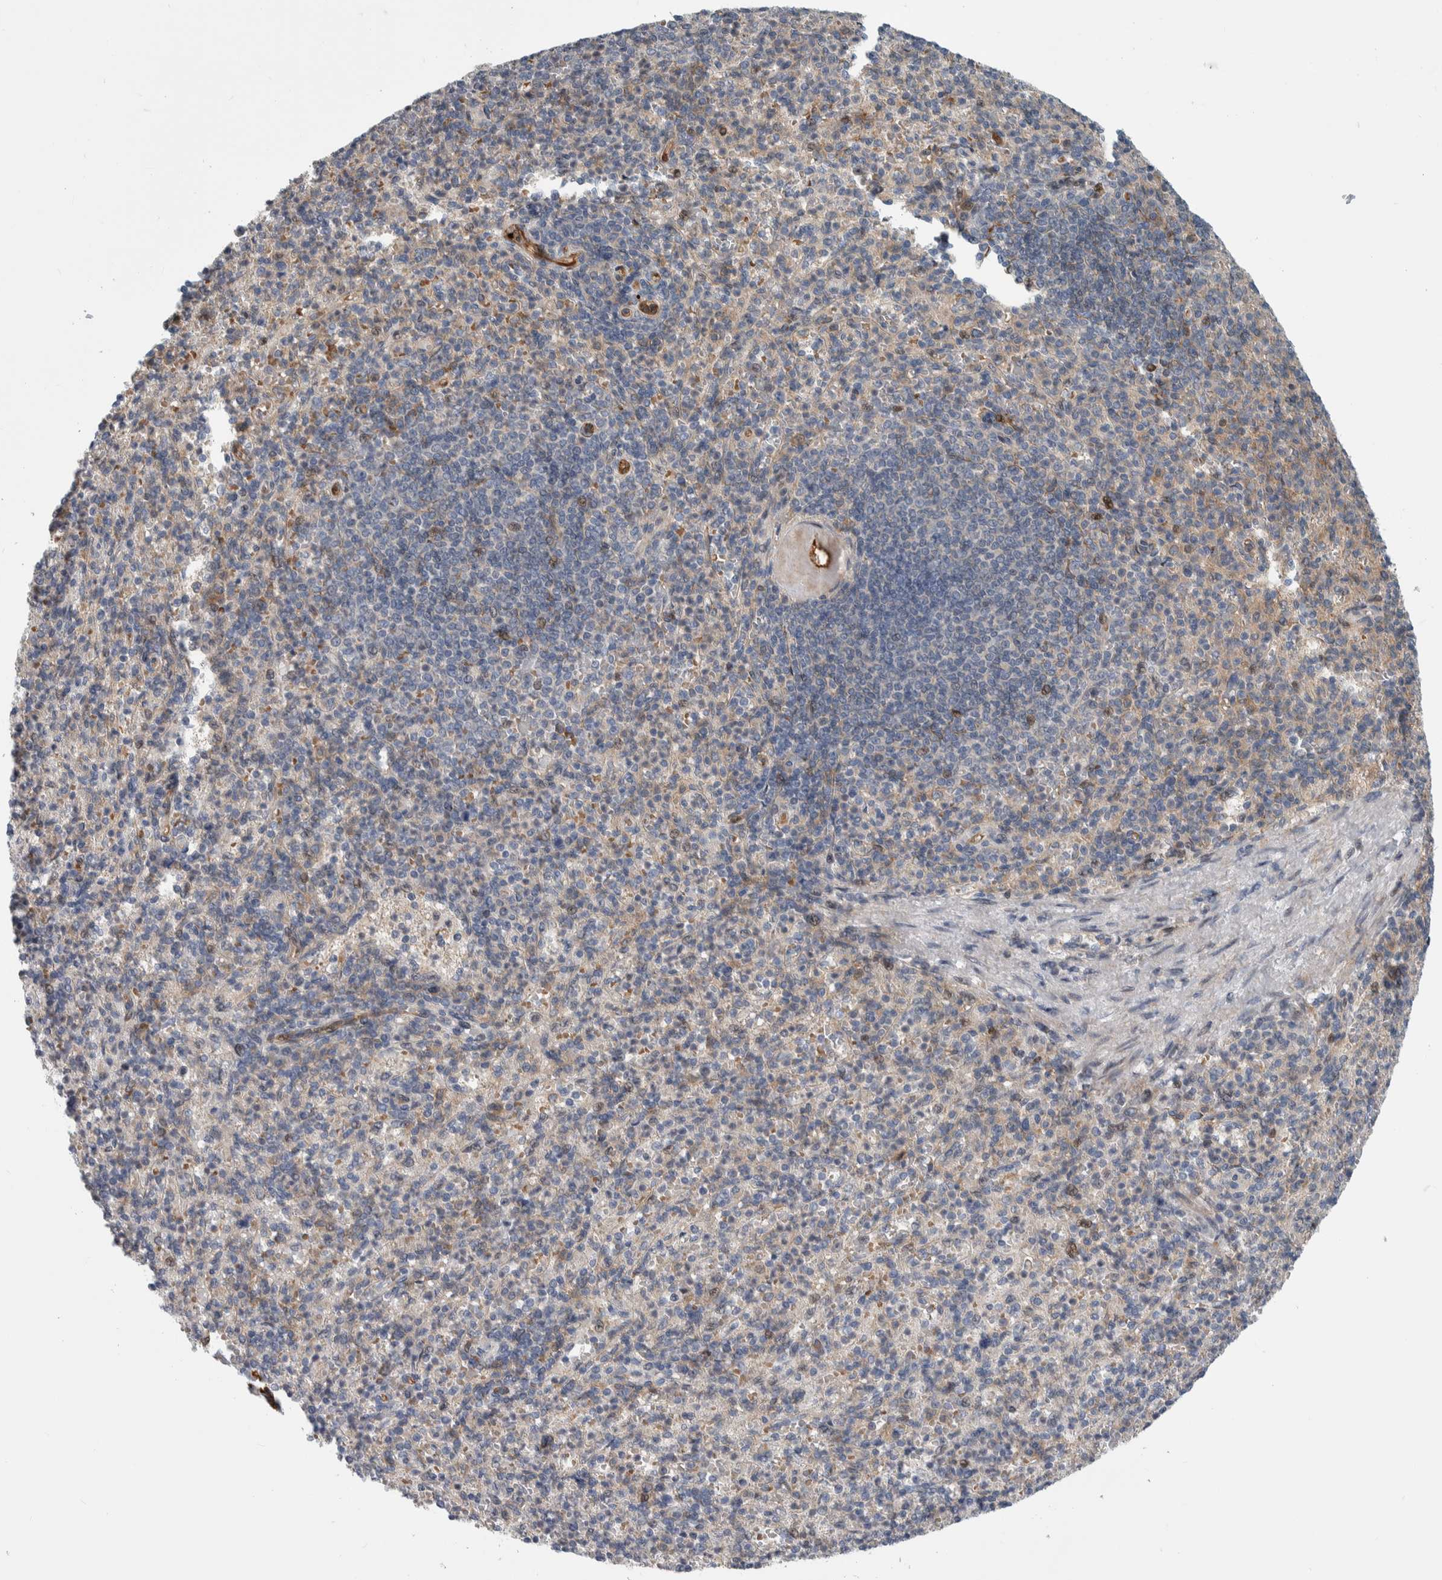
{"staining": {"intensity": "weak", "quantity": "25%-75%", "location": "cytoplasmic/membranous,nuclear"}, "tissue": "spleen", "cell_type": "Cells in red pulp", "image_type": "normal", "snomed": [{"axis": "morphology", "description": "Normal tissue, NOS"}, {"axis": "topography", "description": "Spleen"}], "caption": "DAB immunohistochemical staining of normal human spleen shows weak cytoplasmic/membranous,nuclear protein staining in approximately 25%-75% of cells in red pulp. (DAB (3,3'-diaminobenzidine) IHC, brown staining for protein, blue staining for nuclei).", "gene": "MSL1", "patient": {"sex": "female", "age": 74}}